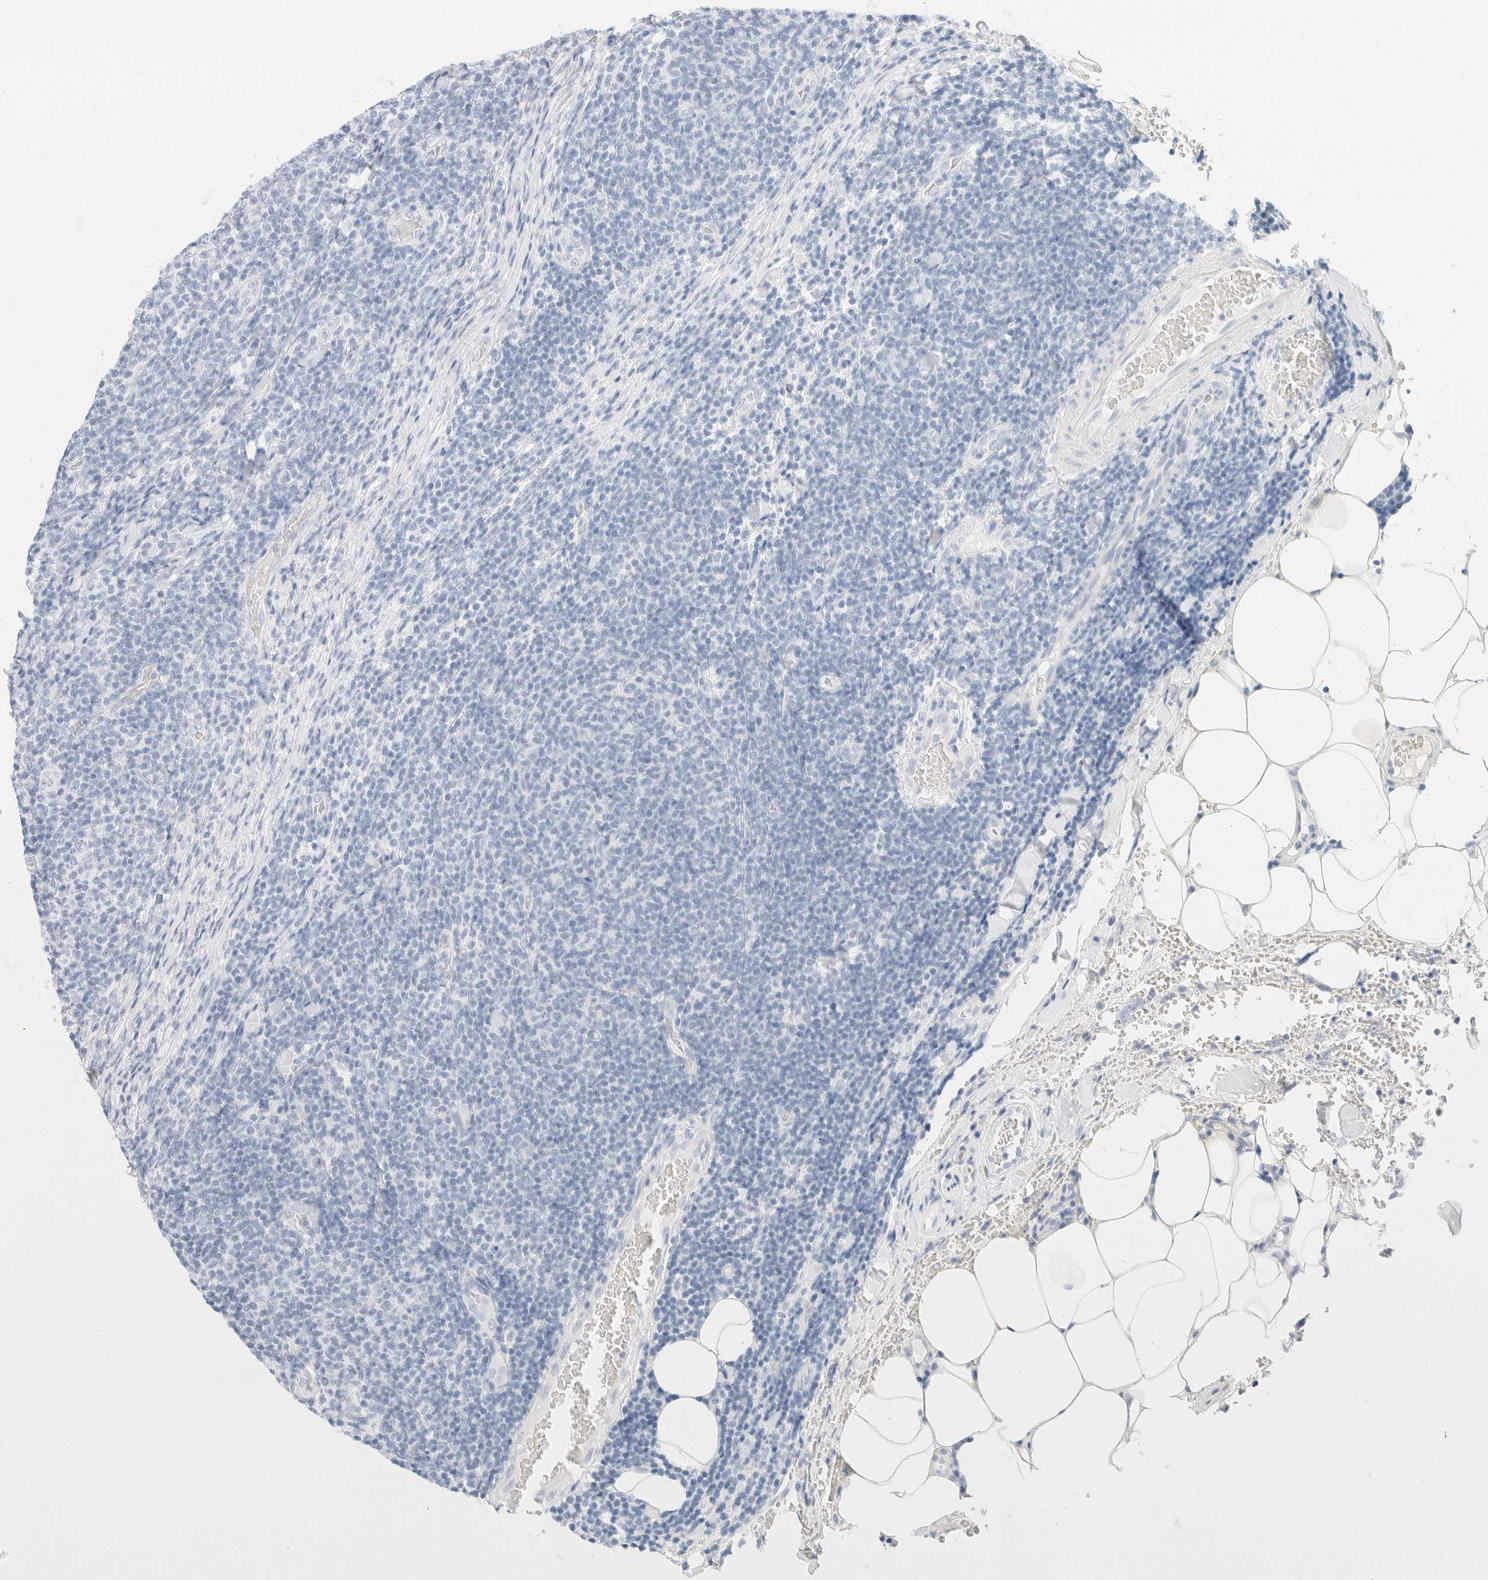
{"staining": {"intensity": "negative", "quantity": "none", "location": "none"}, "tissue": "lymphoma", "cell_type": "Tumor cells", "image_type": "cancer", "snomed": [{"axis": "morphology", "description": "Malignant lymphoma, non-Hodgkin's type, Low grade"}, {"axis": "topography", "description": "Lymph node"}], "caption": "Human lymphoma stained for a protein using immunohistochemistry reveals no expression in tumor cells.", "gene": "KRT20", "patient": {"sex": "male", "age": 66}}